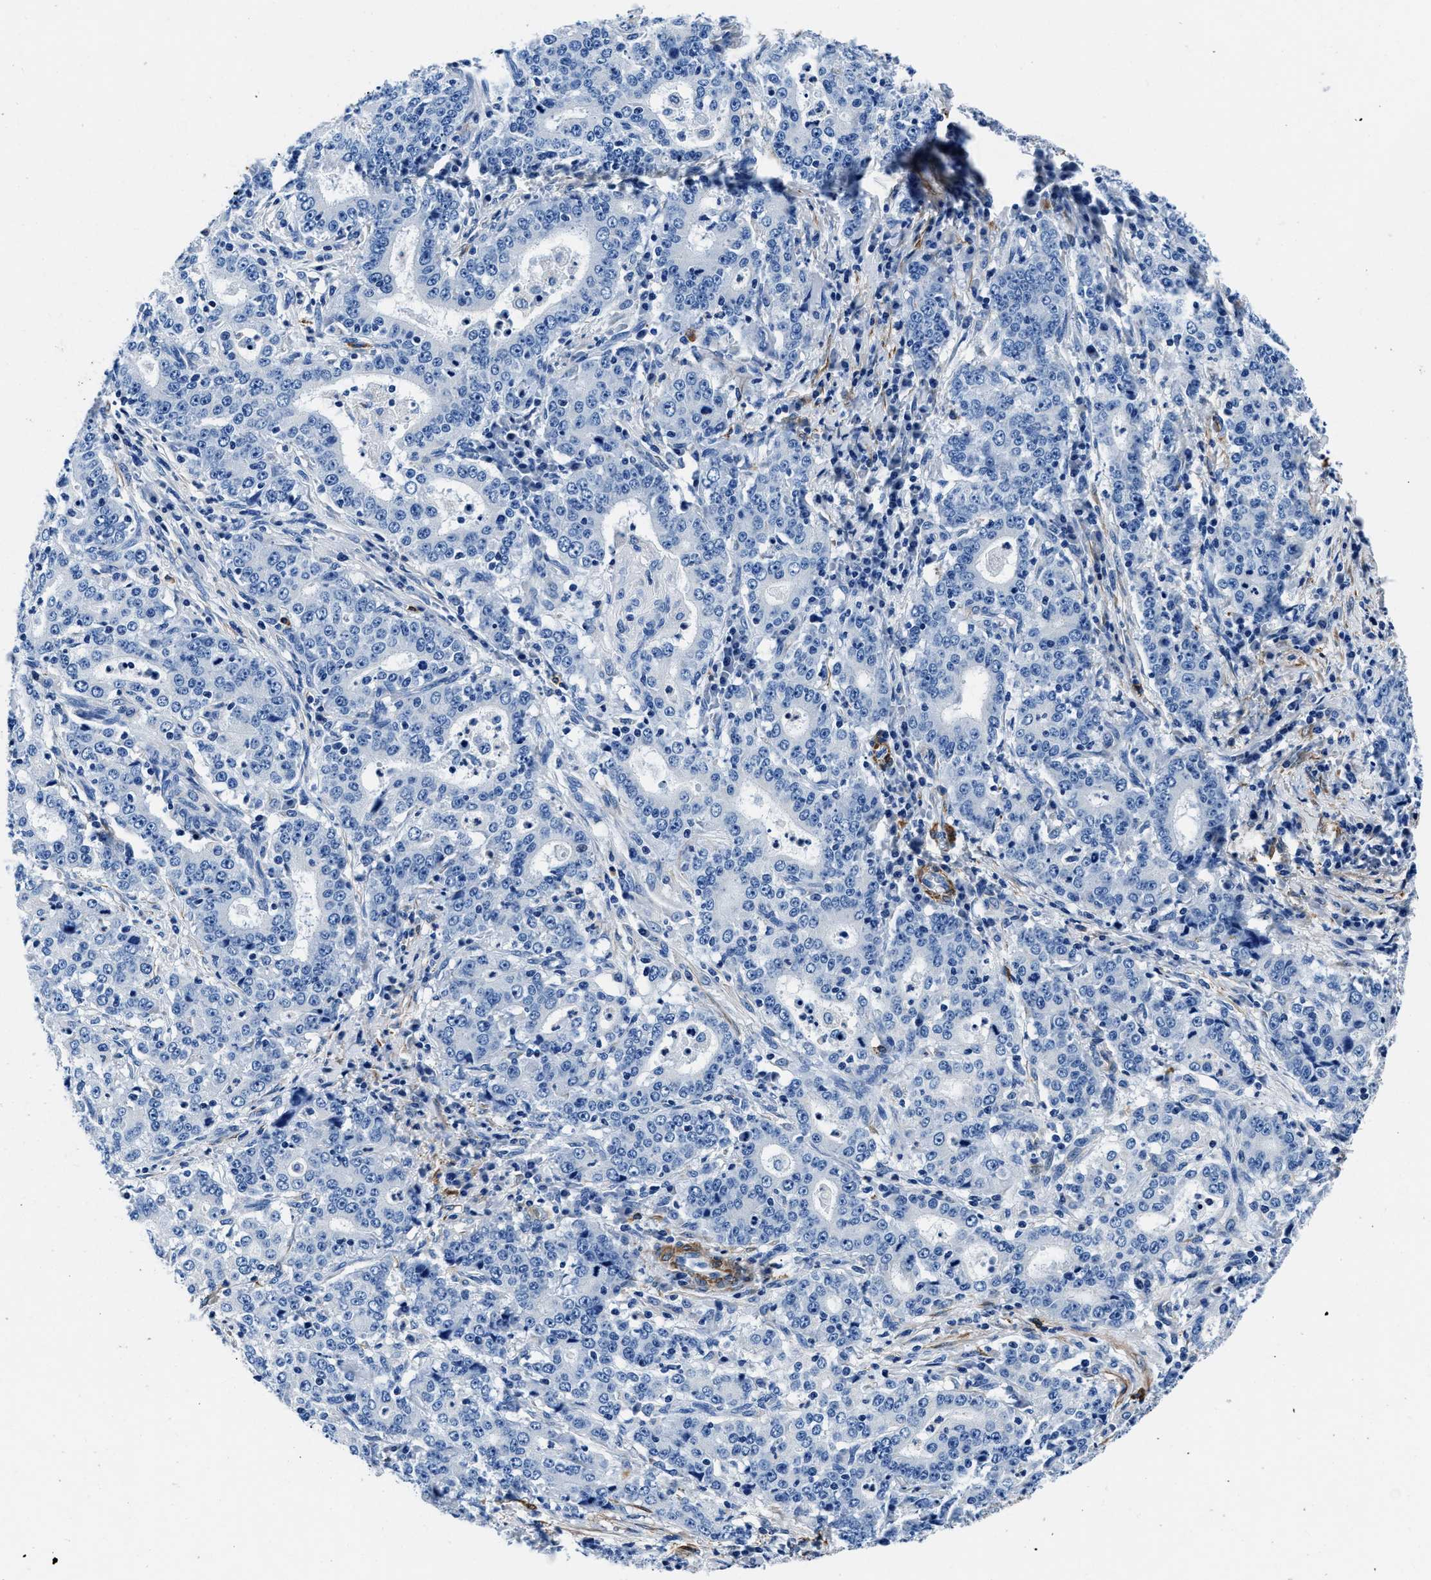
{"staining": {"intensity": "negative", "quantity": "none", "location": "none"}, "tissue": "stomach cancer", "cell_type": "Tumor cells", "image_type": "cancer", "snomed": [{"axis": "morphology", "description": "Normal tissue, NOS"}, {"axis": "morphology", "description": "Adenocarcinoma, NOS"}, {"axis": "topography", "description": "Stomach, upper"}, {"axis": "topography", "description": "Stomach"}], "caption": "An immunohistochemistry photomicrograph of stomach cancer (adenocarcinoma) is shown. There is no staining in tumor cells of stomach cancer (adenocarcinoma). (Stains: DAB immunohistochemistry with hematoxylin counter stain, Microscopy: brightfield microscopy at high magnification).", "gene": "TEX261", "patient": {"sex": "male", "age": 59}}